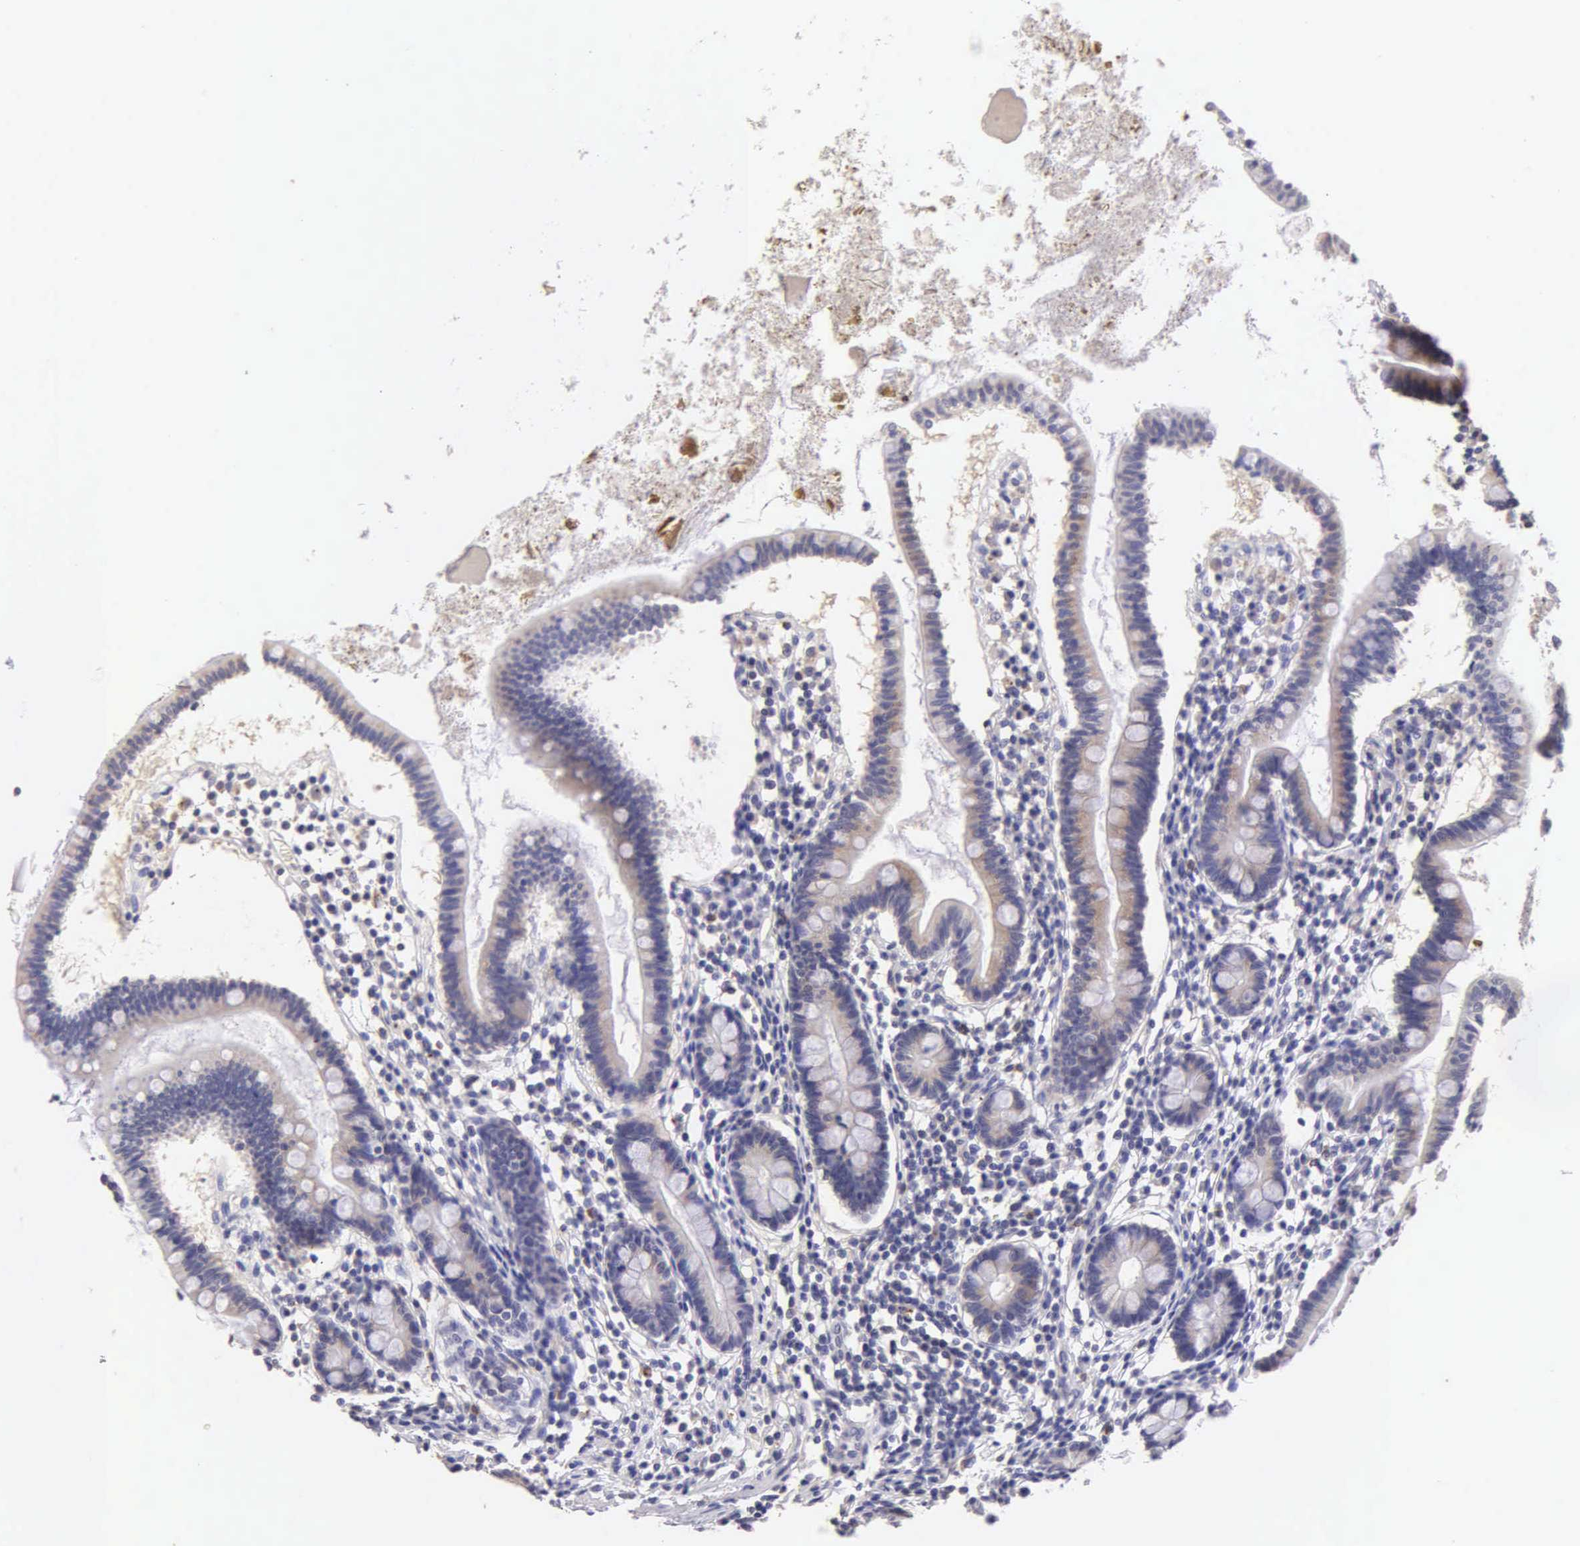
{"staining": {"intensity": "weak", "quantity": "<25%", "location": "cytoplasmic/membranous"}, "tissue": "small intestine", "cell_type": "Glandular cells", "image_type": "normal", "snomed": [{"axis": "morphology", "description": "Normal tissue, NOS"}, {"axis": "topography", "description": "Small intestine"}], "caption": "The image shows no staining of glandular cells in unremarkable small intestine. (DAB IHC visualized using brightfield microscopy, high magnification).", "gene": "ESR1", "patient": {"sex": "female", "age": 37}}